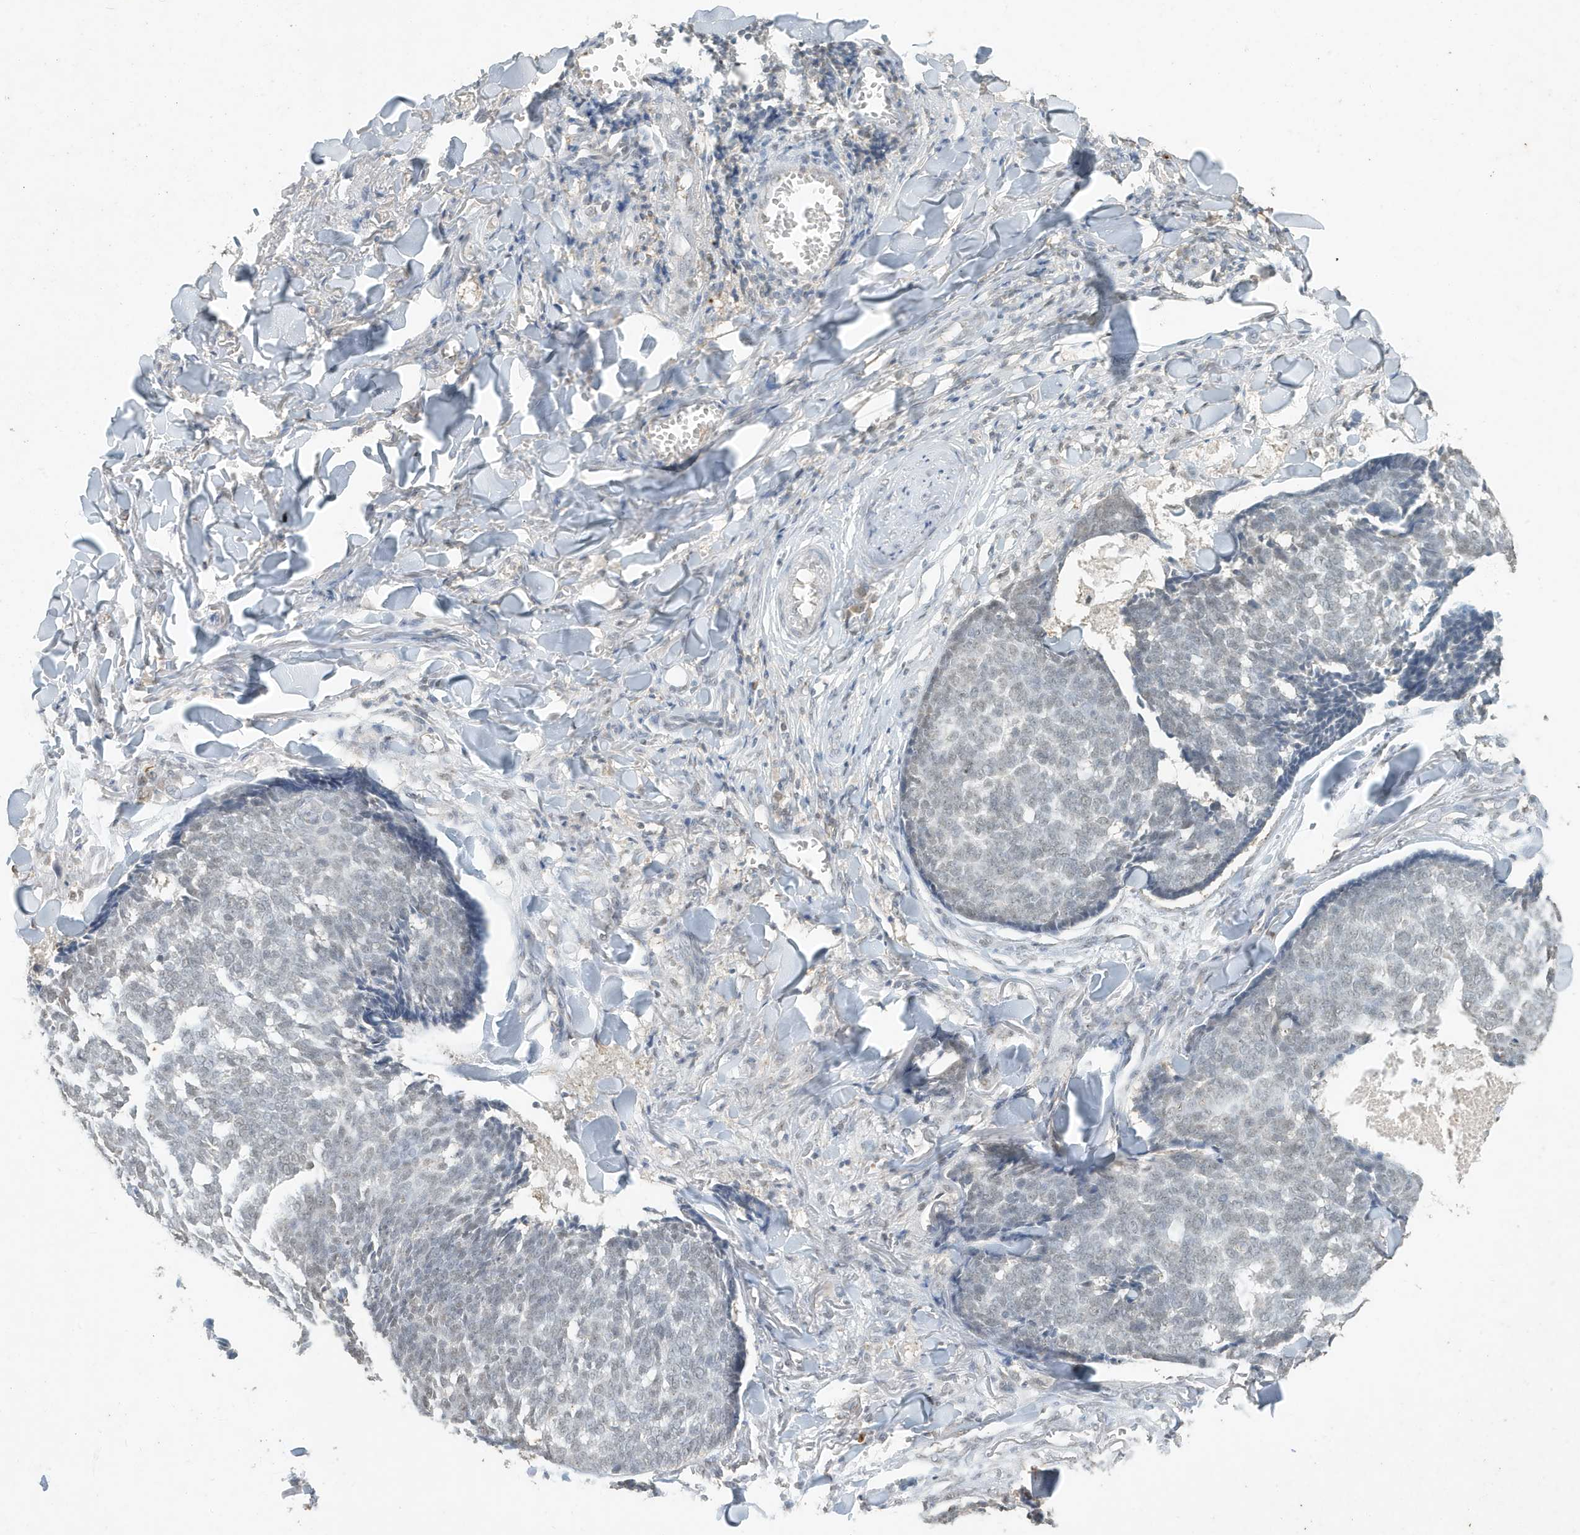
{"staining": {"intensity": "negative", "quantity": "none", "location": "none"}, "tissue": "skin cancer", "cell_type": "Tumor cells", "image_type": "cancer", "snomed": [{"axis": "morphology", "description": "Basal cell carcinoma"}, {"axis": "topography", "description": "Skin"}], "caption": "Immunohistochemistry (IHC) photomicrograph of neoplastic tissue: skin basal cell carcinoma stained with DAB (3,3'-diaminobenzidine) displays no significant protein expression in tumor cells.", "gene": "DEFA1", "patient": {"sex": "male", "age": 84}}